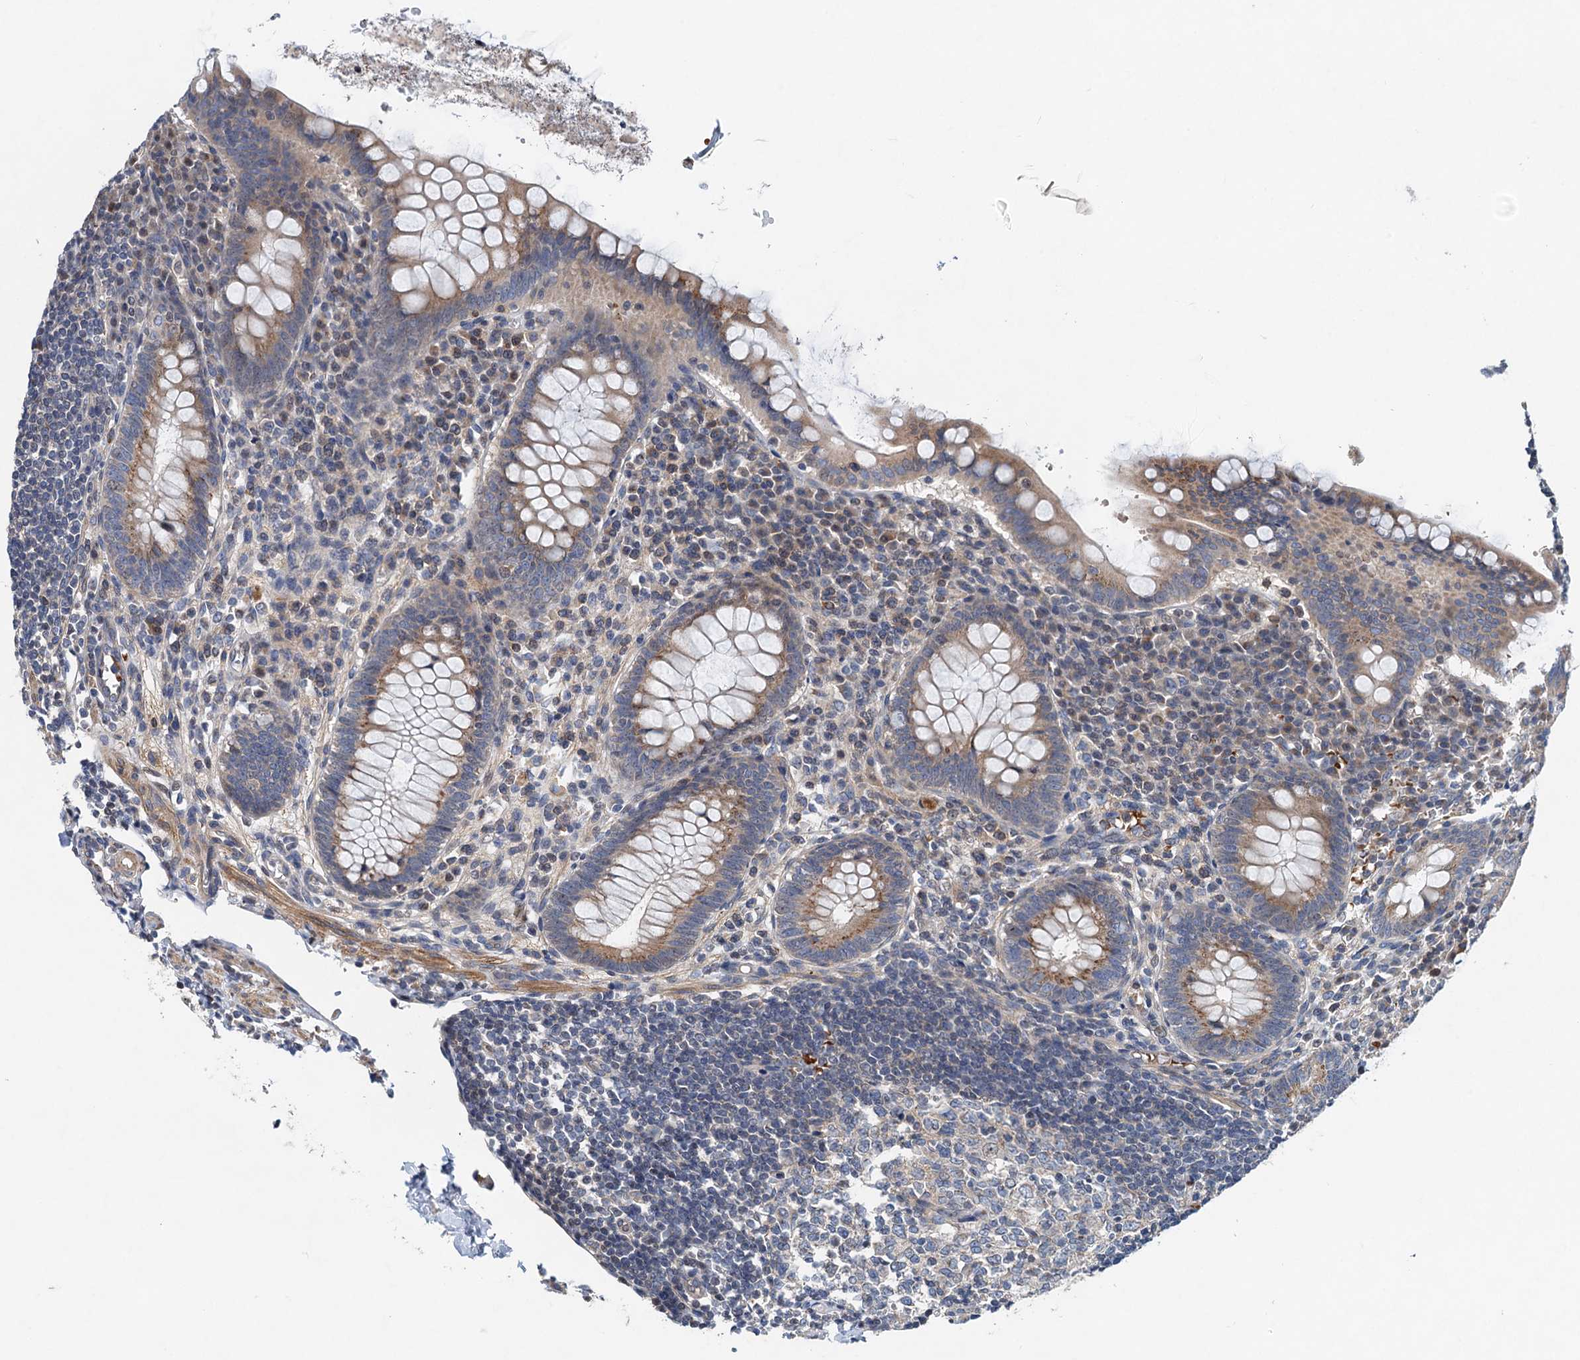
{"staining": {"intensity": "moderate", "quantity": ">75%", "location": "cytoplasmic/membranous"}, "tissue": "appendix", "cell_type": "Glandular cells", "image_type": "normal", "snomed": [{"axis": "morphology", "description": "Normal tissue, NOS"}, {"axis": "topography", "description": "Appendix"}], "caption": "Human appendix stained with a brown dye exhibits moderate cytoplasmic/membranous positive expression in about >75% of glandular cells.", "gene": "NBEA", "patient": {"sex": "female", "age": 33}}